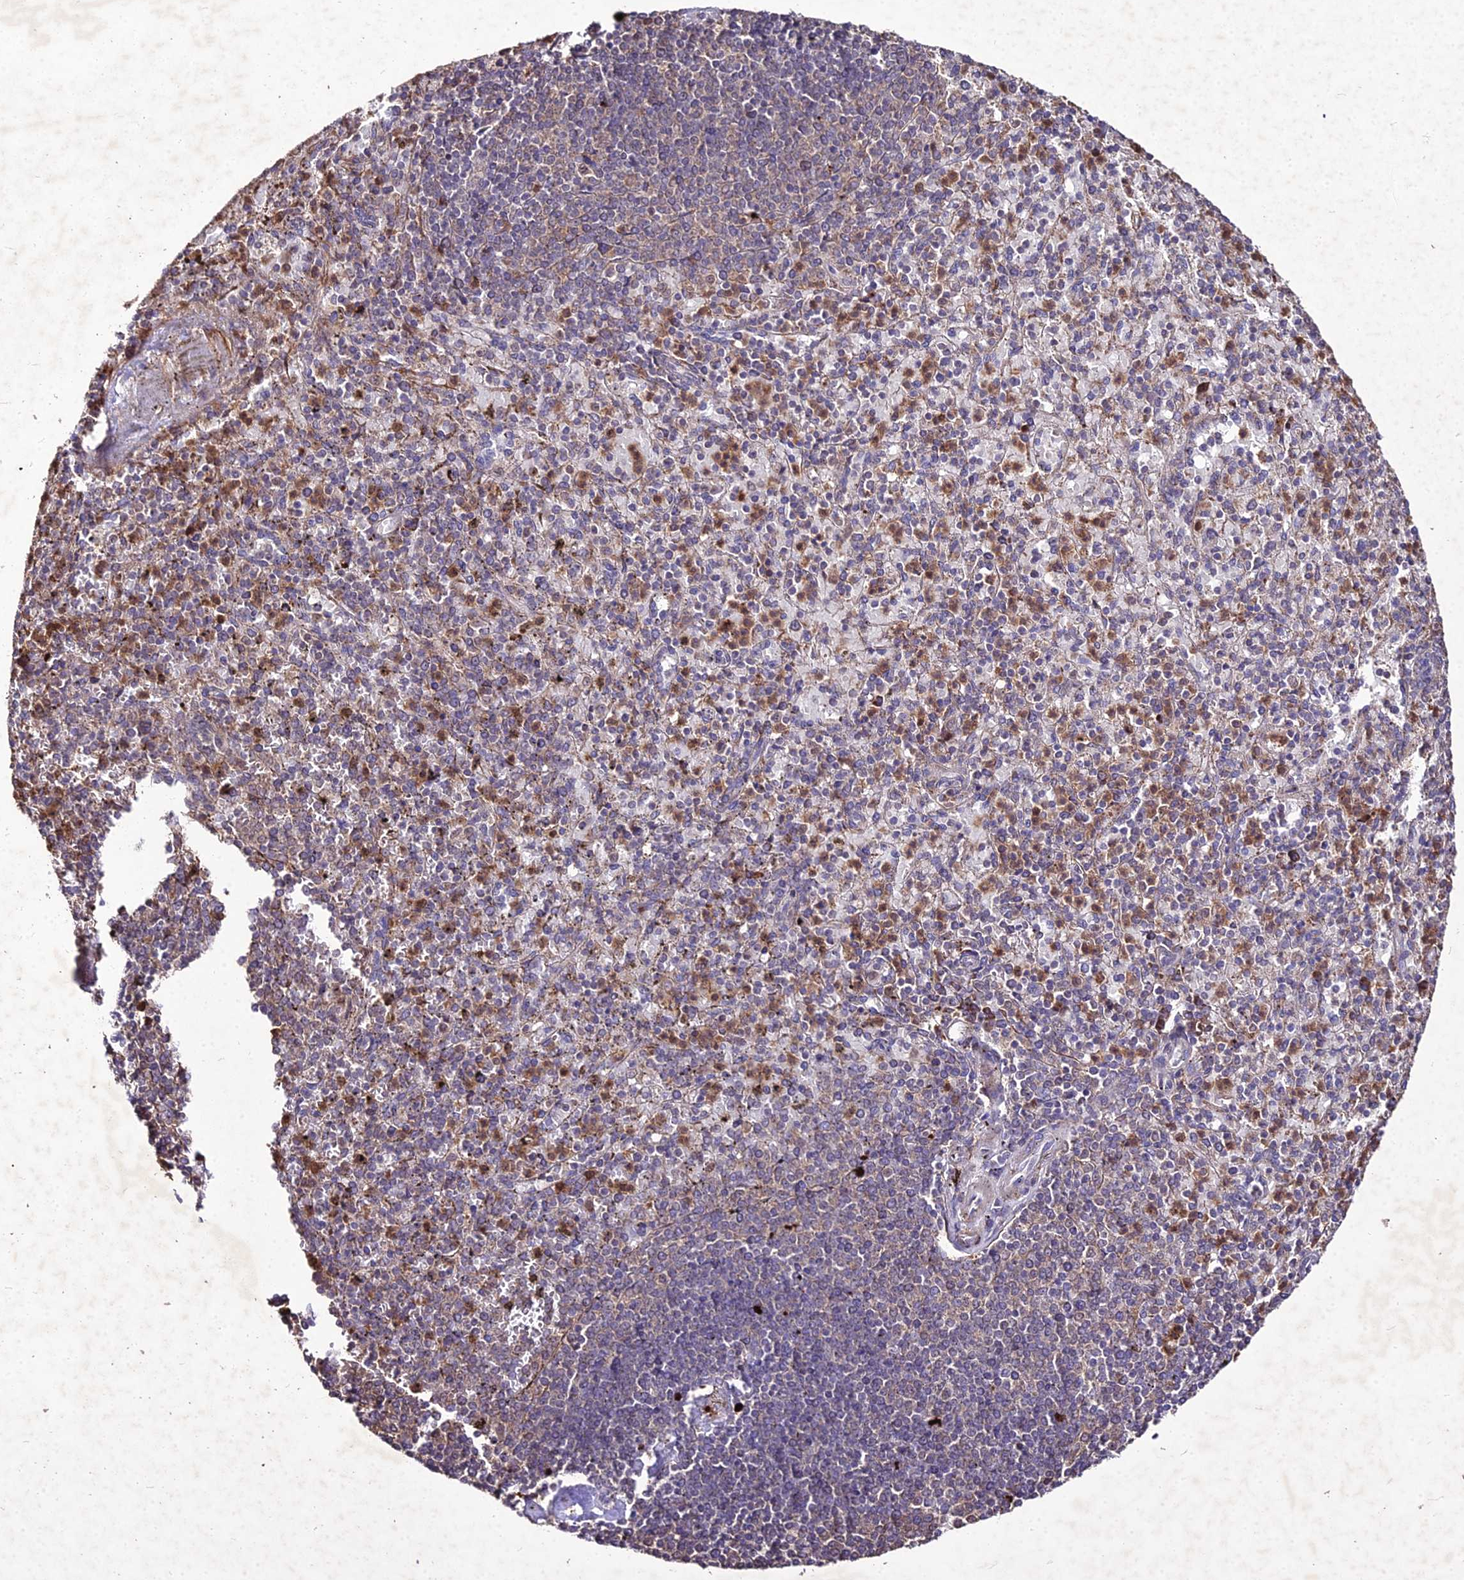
{"staining": {"intensity": "moderate", "quantity": "25%-75%", "location": "cytoplasmic/membranous"}, "tissue": "spleen", "cell_type": "Cells in red pulp", "image_type": "normal", "snomed": [{"axis": "morphology", "description": "Normal tissue, NOS"}, {"axis": "topography", "description": "Spleen"}], "caption": "Spleen stained with IHC reveals moderate cytoplasmic/membranous staining in about 25%-75% of cells in red pulp. (DAB (3,3'-diaminobenzidine) = brown stain, brightfield microscopy at high magnification).", "gene": "ZNF766", "patient": {"sex": "male", "age": 82}}